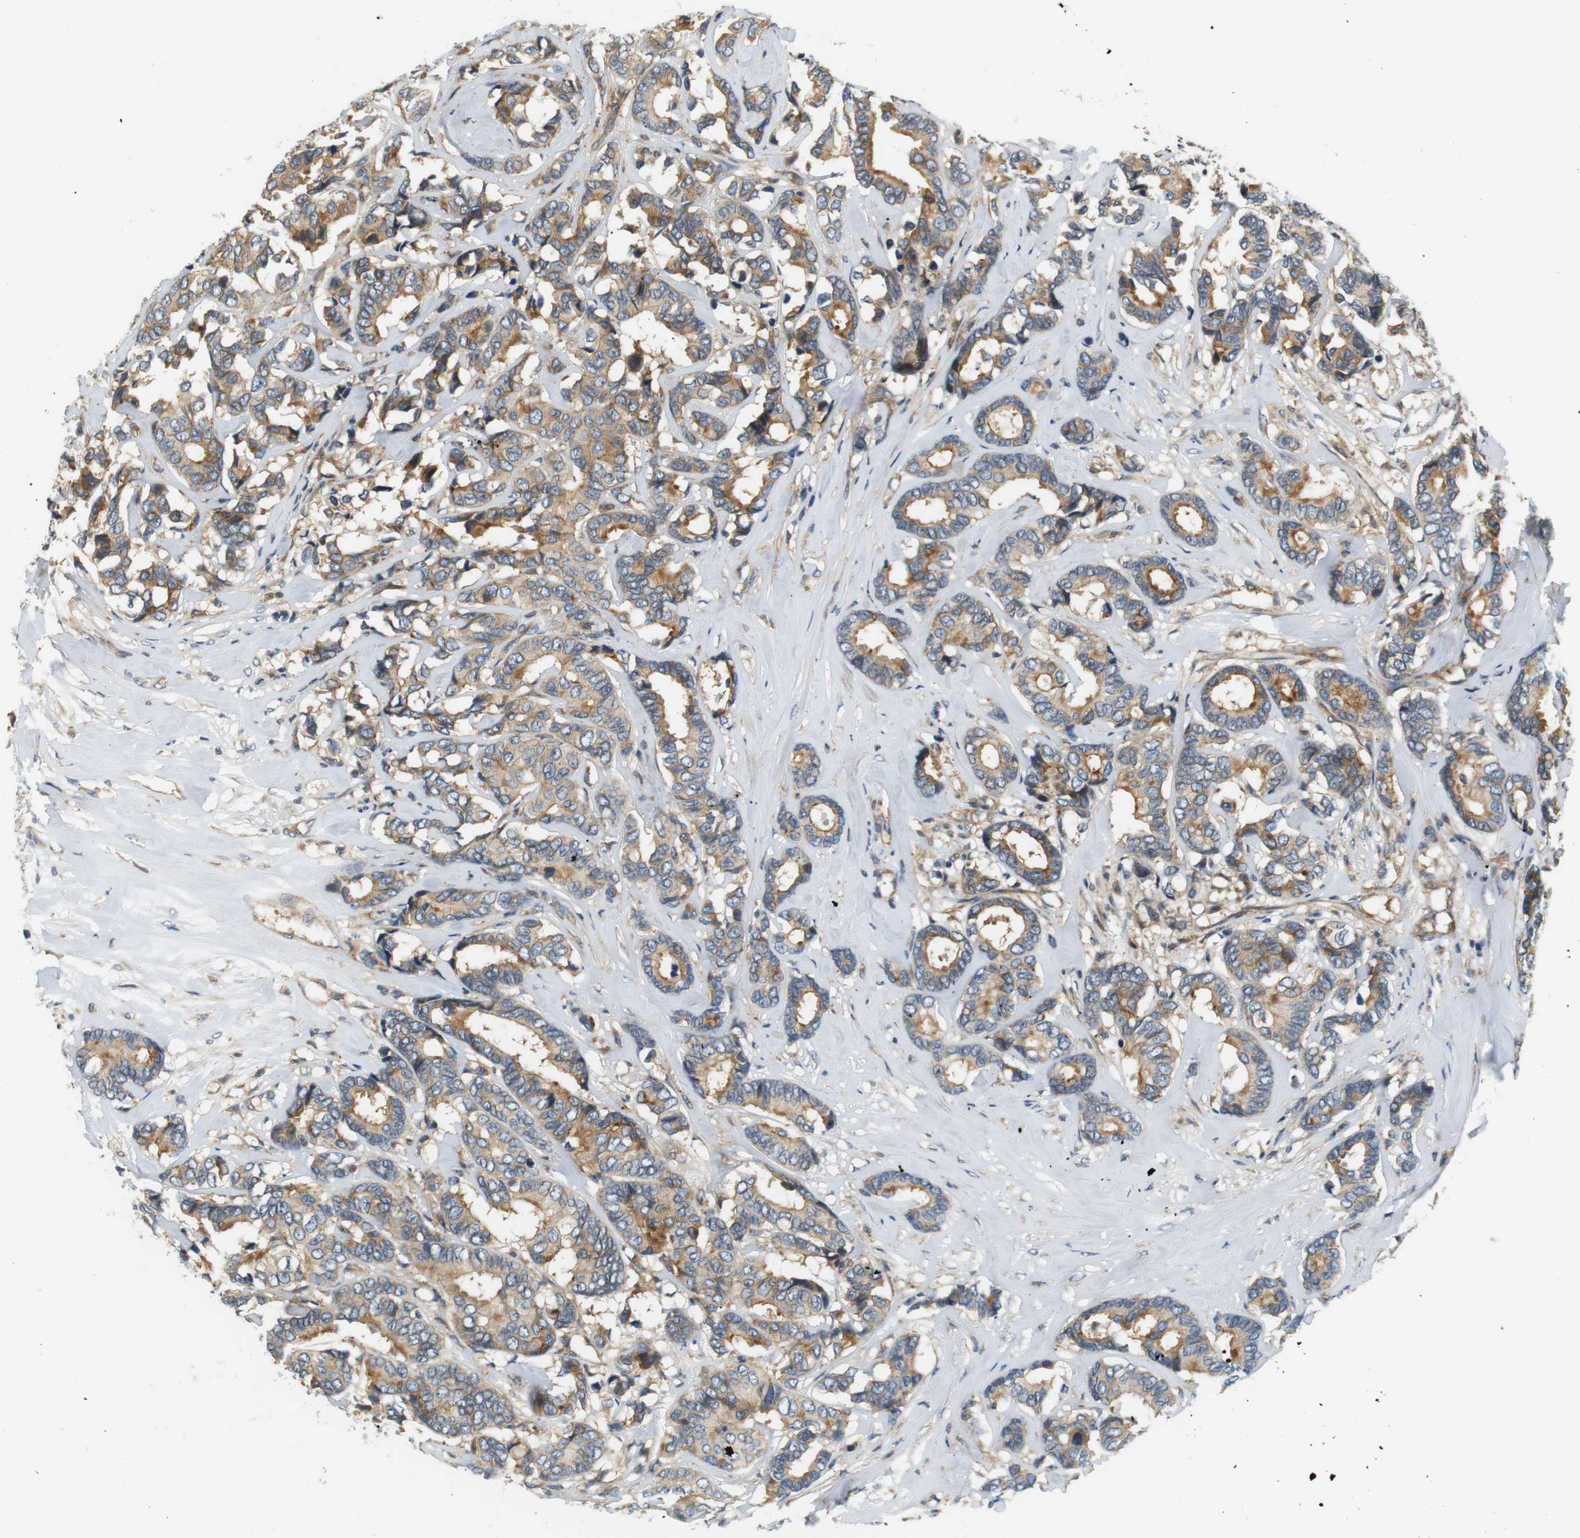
{"staining": {"intensity": "moderate", "quantity": ">75%", "location": "cytoplasmic/membranous"}, "tissue": "breast cancer", "cell_type": "Tumor cells", "image_type": "cancer", "snomed": [{"axis": "morphology", "description": "Duct carcinoma"}, {"axis": "topography", "description": "Breast"}], "caption": "Breast cancer tissue displays moderate cytoplasmic/membranous expression in about >75% of tumor cells, visualized by immunohistochemistry.", "gene": "SH3GLB1", "patient": {"sex": "female", "age": 87}}